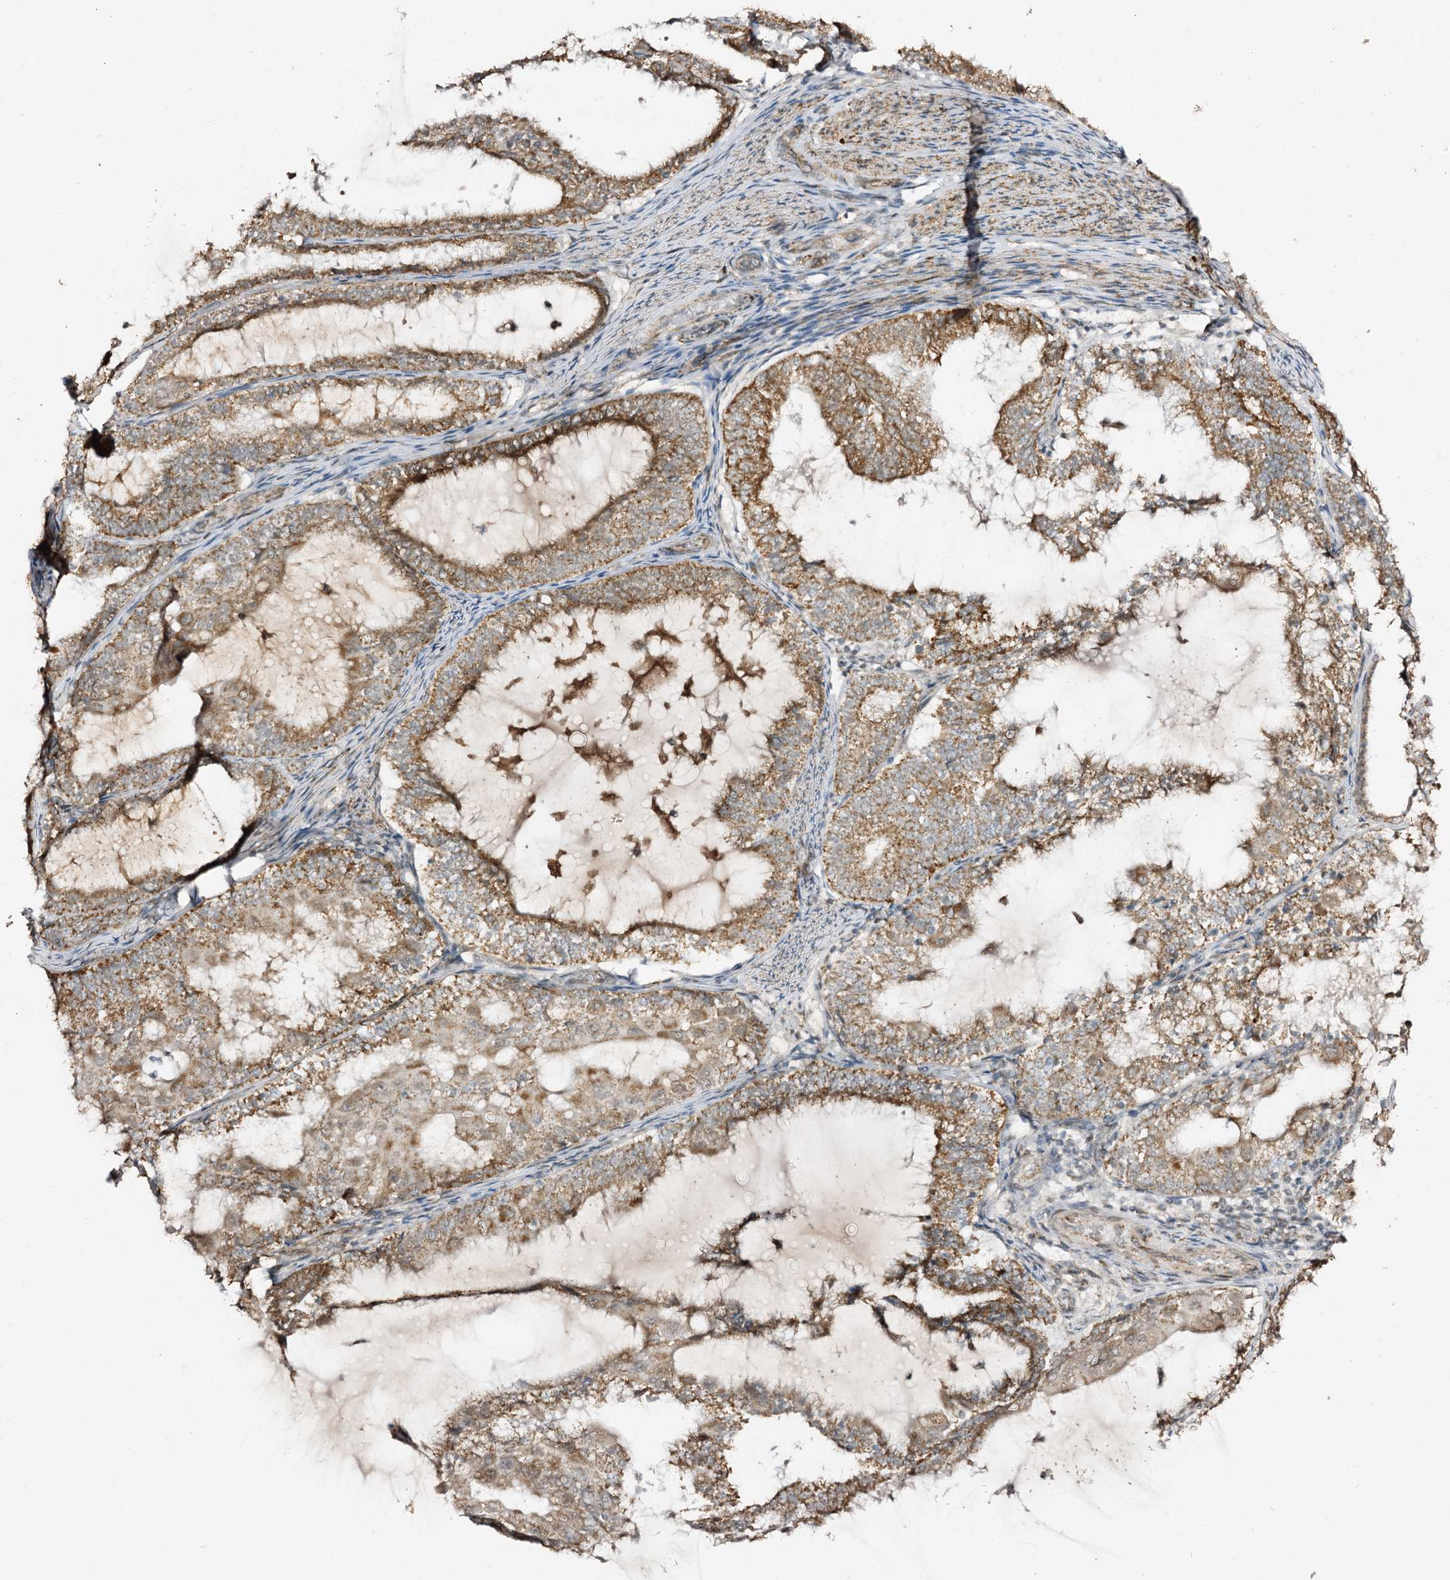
{"staining": {"intensity": "moderate", "quantity": ">75%", "location": "cytoplasmic/membranous"}, "tissue": "endometrial cancer", "cell_type": "Tumor cells", "image_type": "cancer", "snomed": [{"axis": "morphology", "description": "Adenocarcinoma, NOS"}, {"axis": "topography", "description": "Endometrium"}], "caption": "Brown immunohistochemical staining in human endometrial adenocarcinoma reveals moderate cytoplasmic/membranous positivity in approximately >75% of tumor cells.", "gene": "CBR4", "patient": {"sex": "female", "age": 81}}